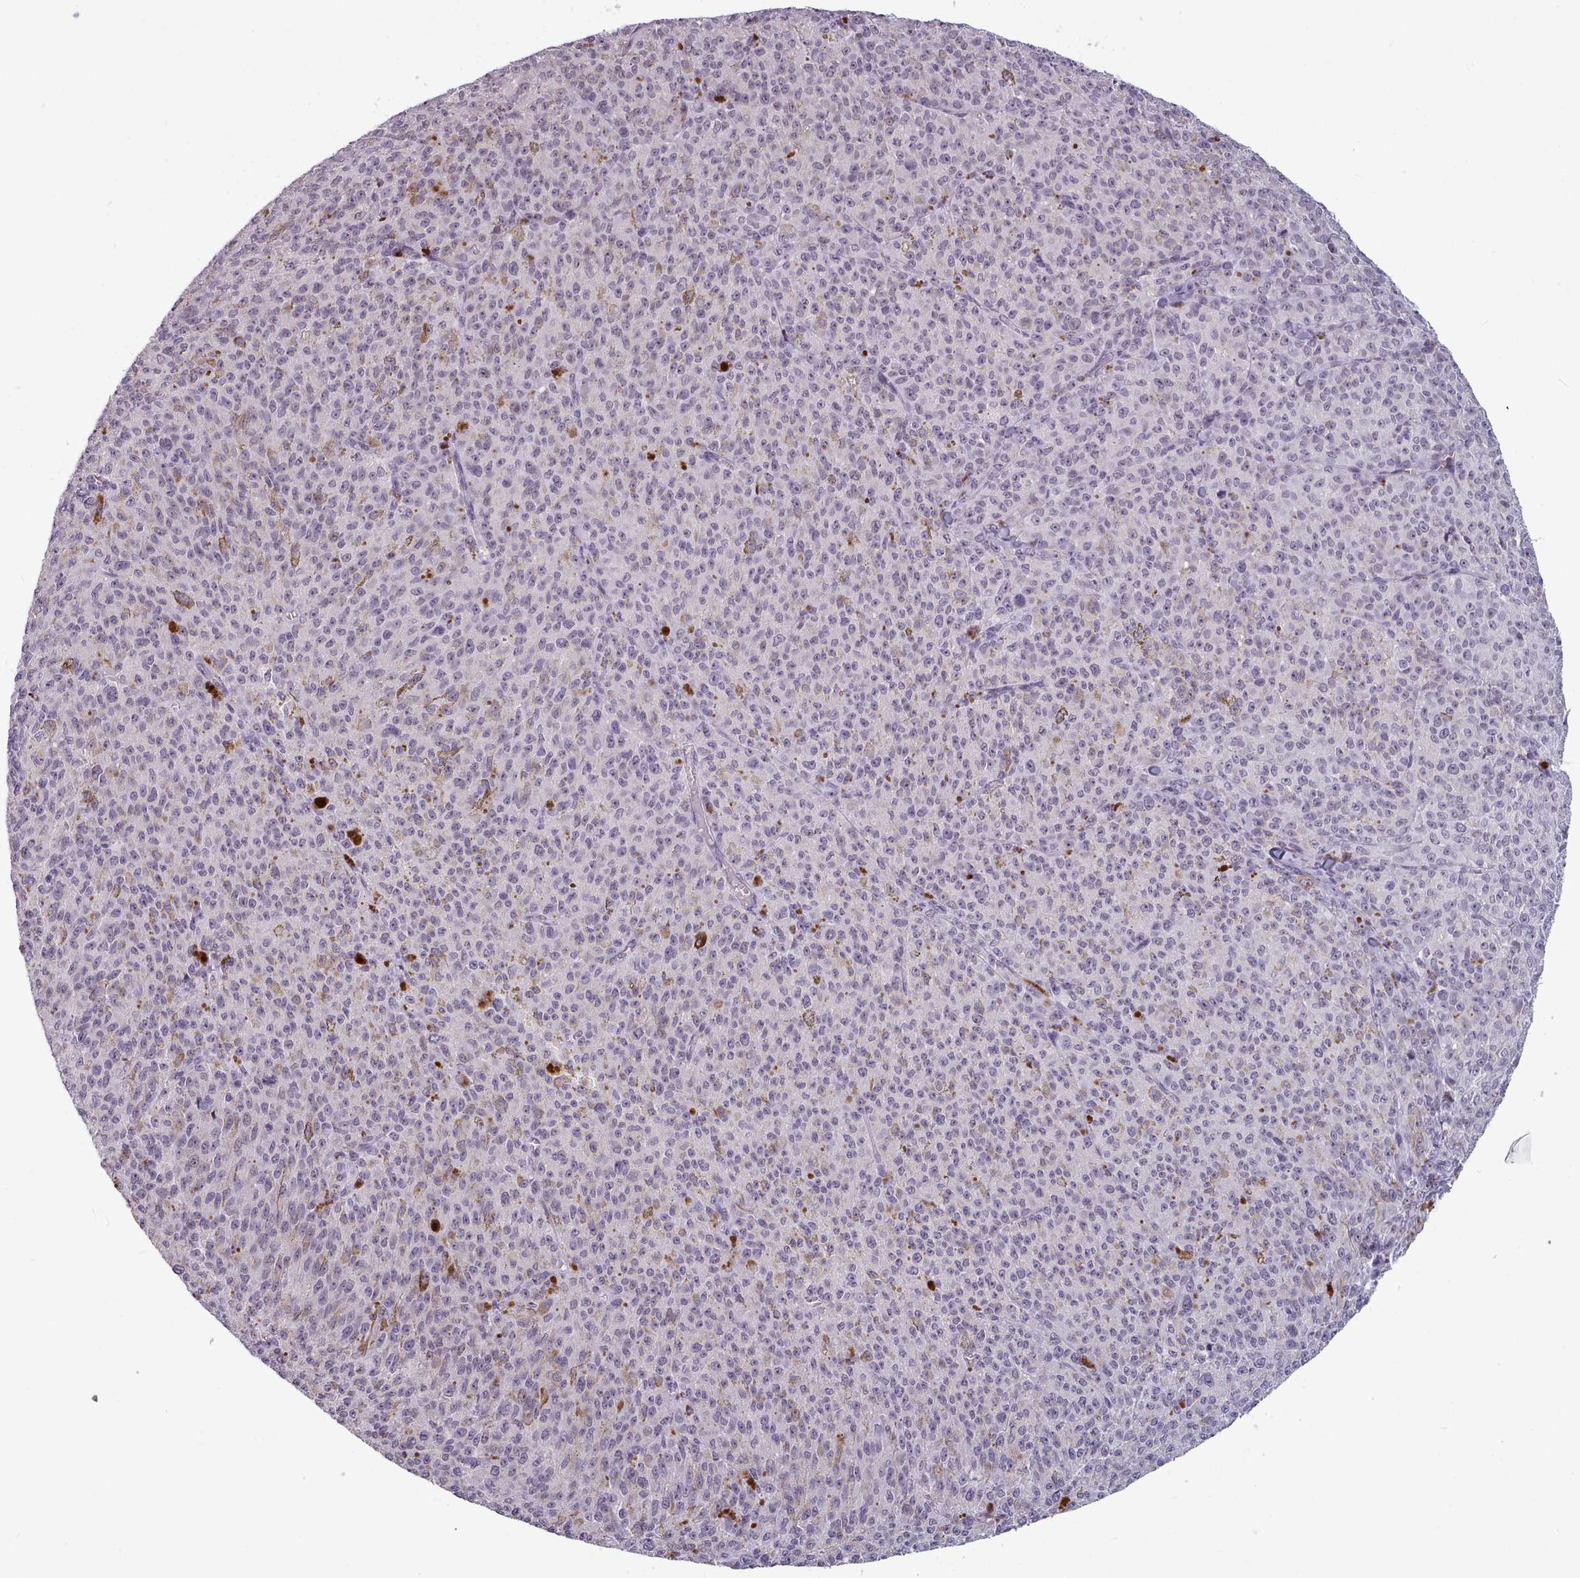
{"staining": {"intensity": "weak", "quantity": "<25%", "location": "nuclear"}, "tissue": "melanoma", "cell_type": "Tumor cells", "image_type": "cancer", "snomed": [{"axis": "morphology", "description": "Malignant melanoma, NOS"}, {"axis": "topography", "description": "Skin"}], "caption": "High magnification brightfield microscopy of malignant melanoma stained with DAB (brown) and counterstained with hematoxylin (blue): tumor cells show no significant expression.", "gene": "PBX4", "patient": {"sex": "female", "age": 52}}